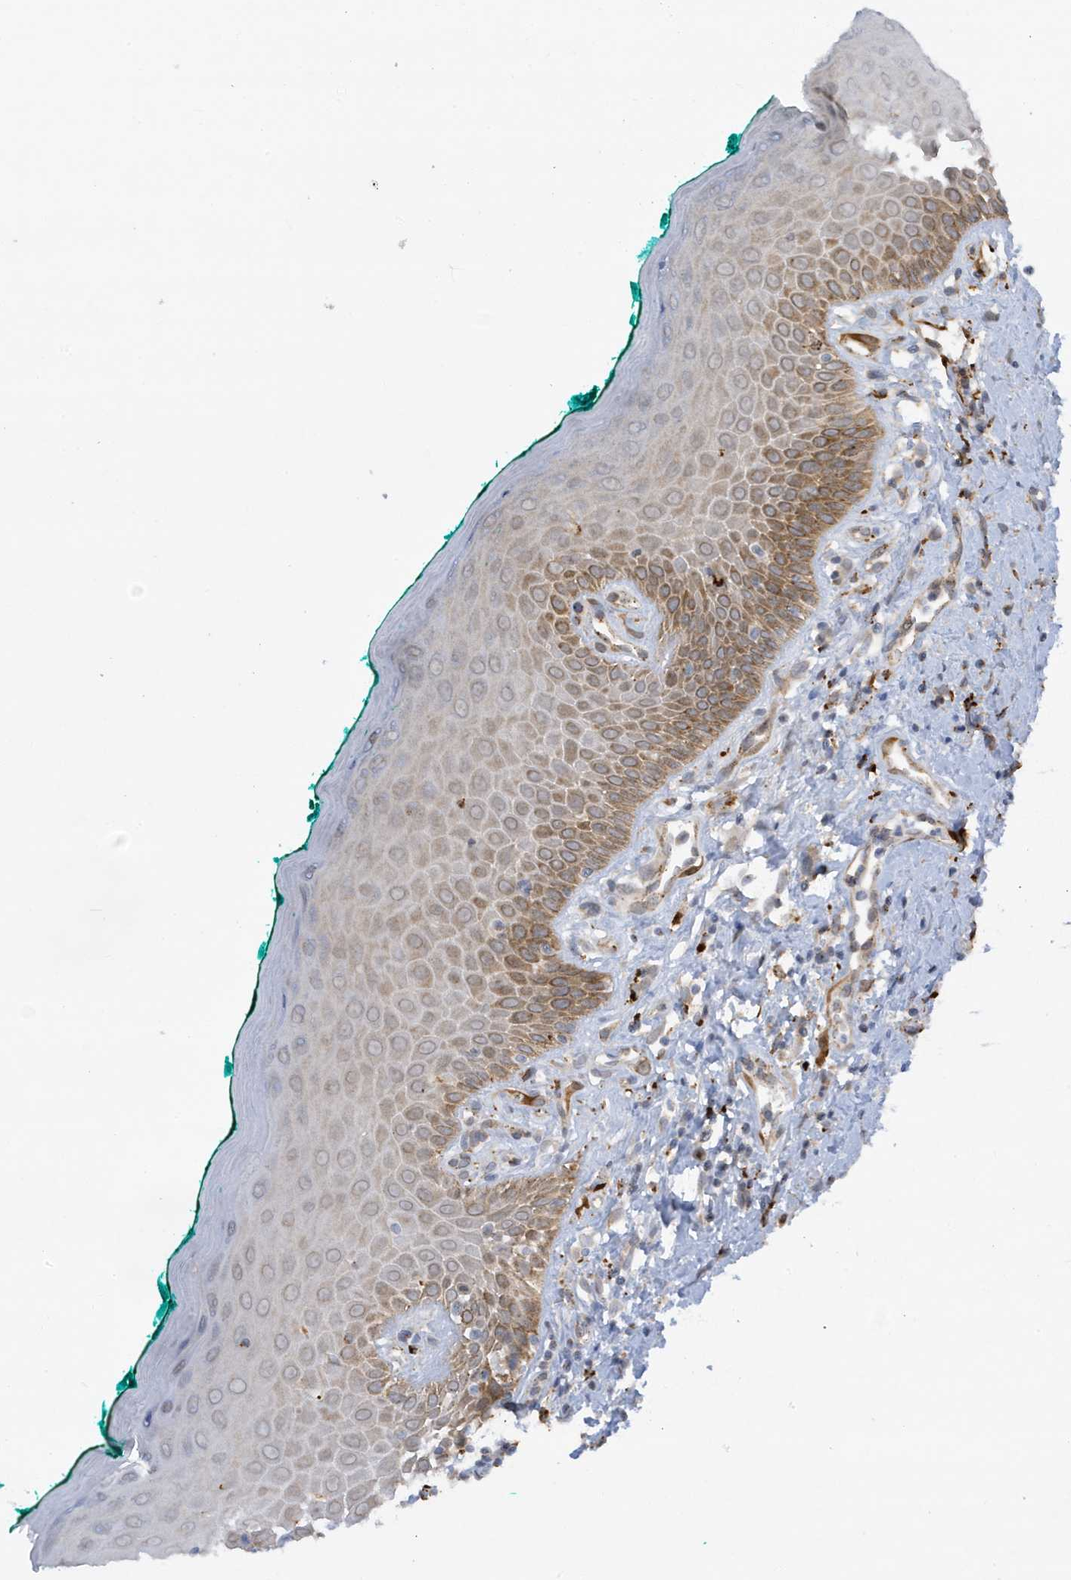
{"staining": {"intensity": "moderate", "quantity": ">75%", "location": "cytoplasmic/membranous"}, "tissue": "oral mucosa", "cell_type": "Squamous epithelial cells", "image_type": "normal", "snomed": [{"axis": "morphology", "description": "Normal tissue, NOS"}, {"axis": "topography", "description": "Oral tissue"}], "caption": "Human oral mucosa stained with a brown dye exhibits moderate cytoplasmic/membranous positive positivity in approximately >75% of squamous epithelial cells.", "gene": "ZNF507", "patient": {"sex": "female", "age": 70}}